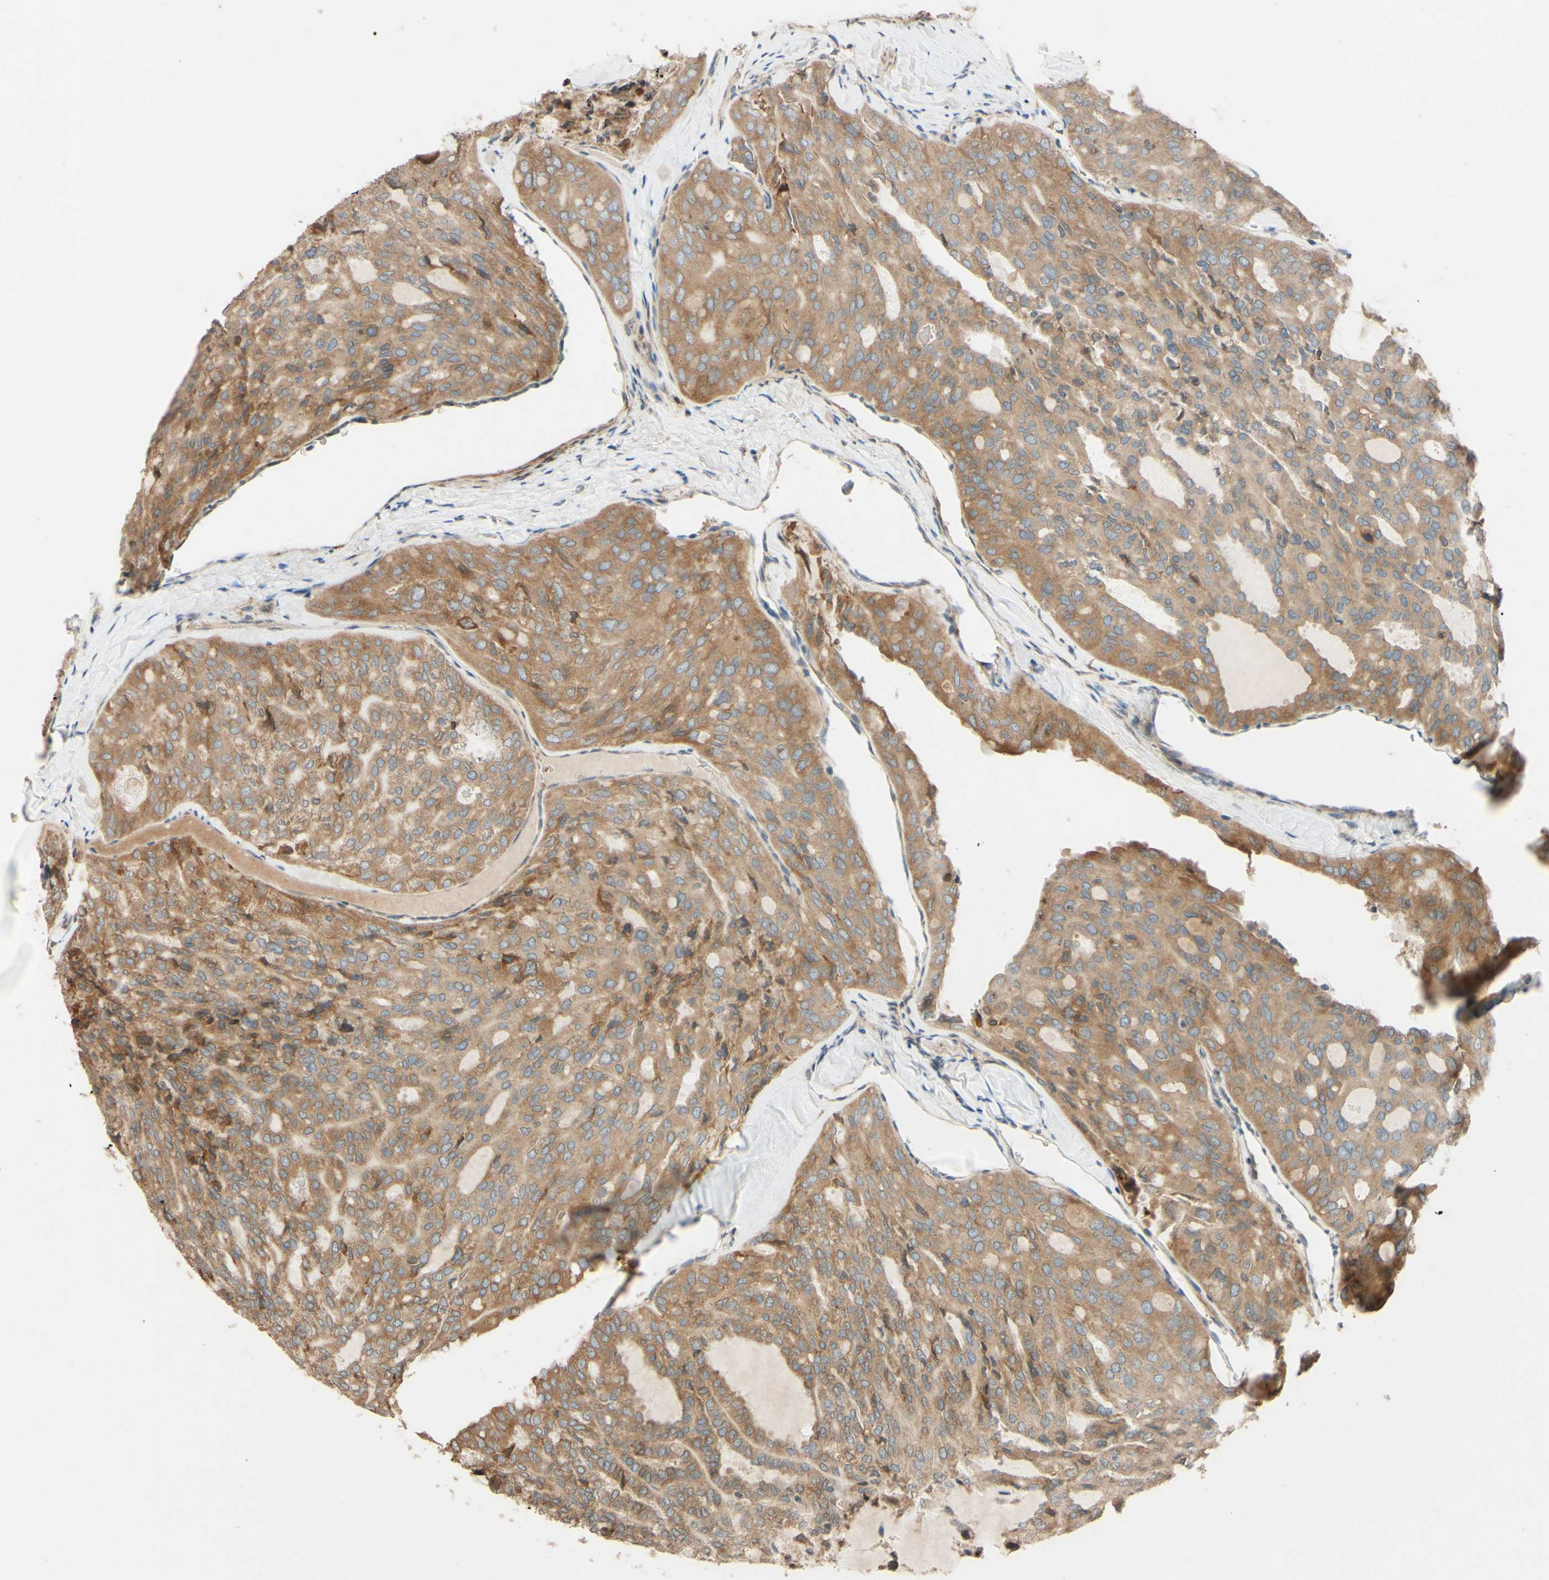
{"staining": {"intensity": "moderate", "quantity": ">75%", "location": "cytoplasmic/membranous,nuclear"}, "tissue": "thyroid cancer", "cell_type": "Tumor cells", "image_type": "cancer", "snomed": [{"axis": "morphology", "description": "Follicular adenoma carcinoma, NOS"}, {"axis": "topography", "description": "Thyroid gland"}], "caption": "Human thyroid cancer stained with a brown dye shows moderate cytoplasmic/membranous and nuclear positive expression in about >75% of tumor cells.", "gene": "PTPRU", "patient": {"sex": "male", "age": 75}}